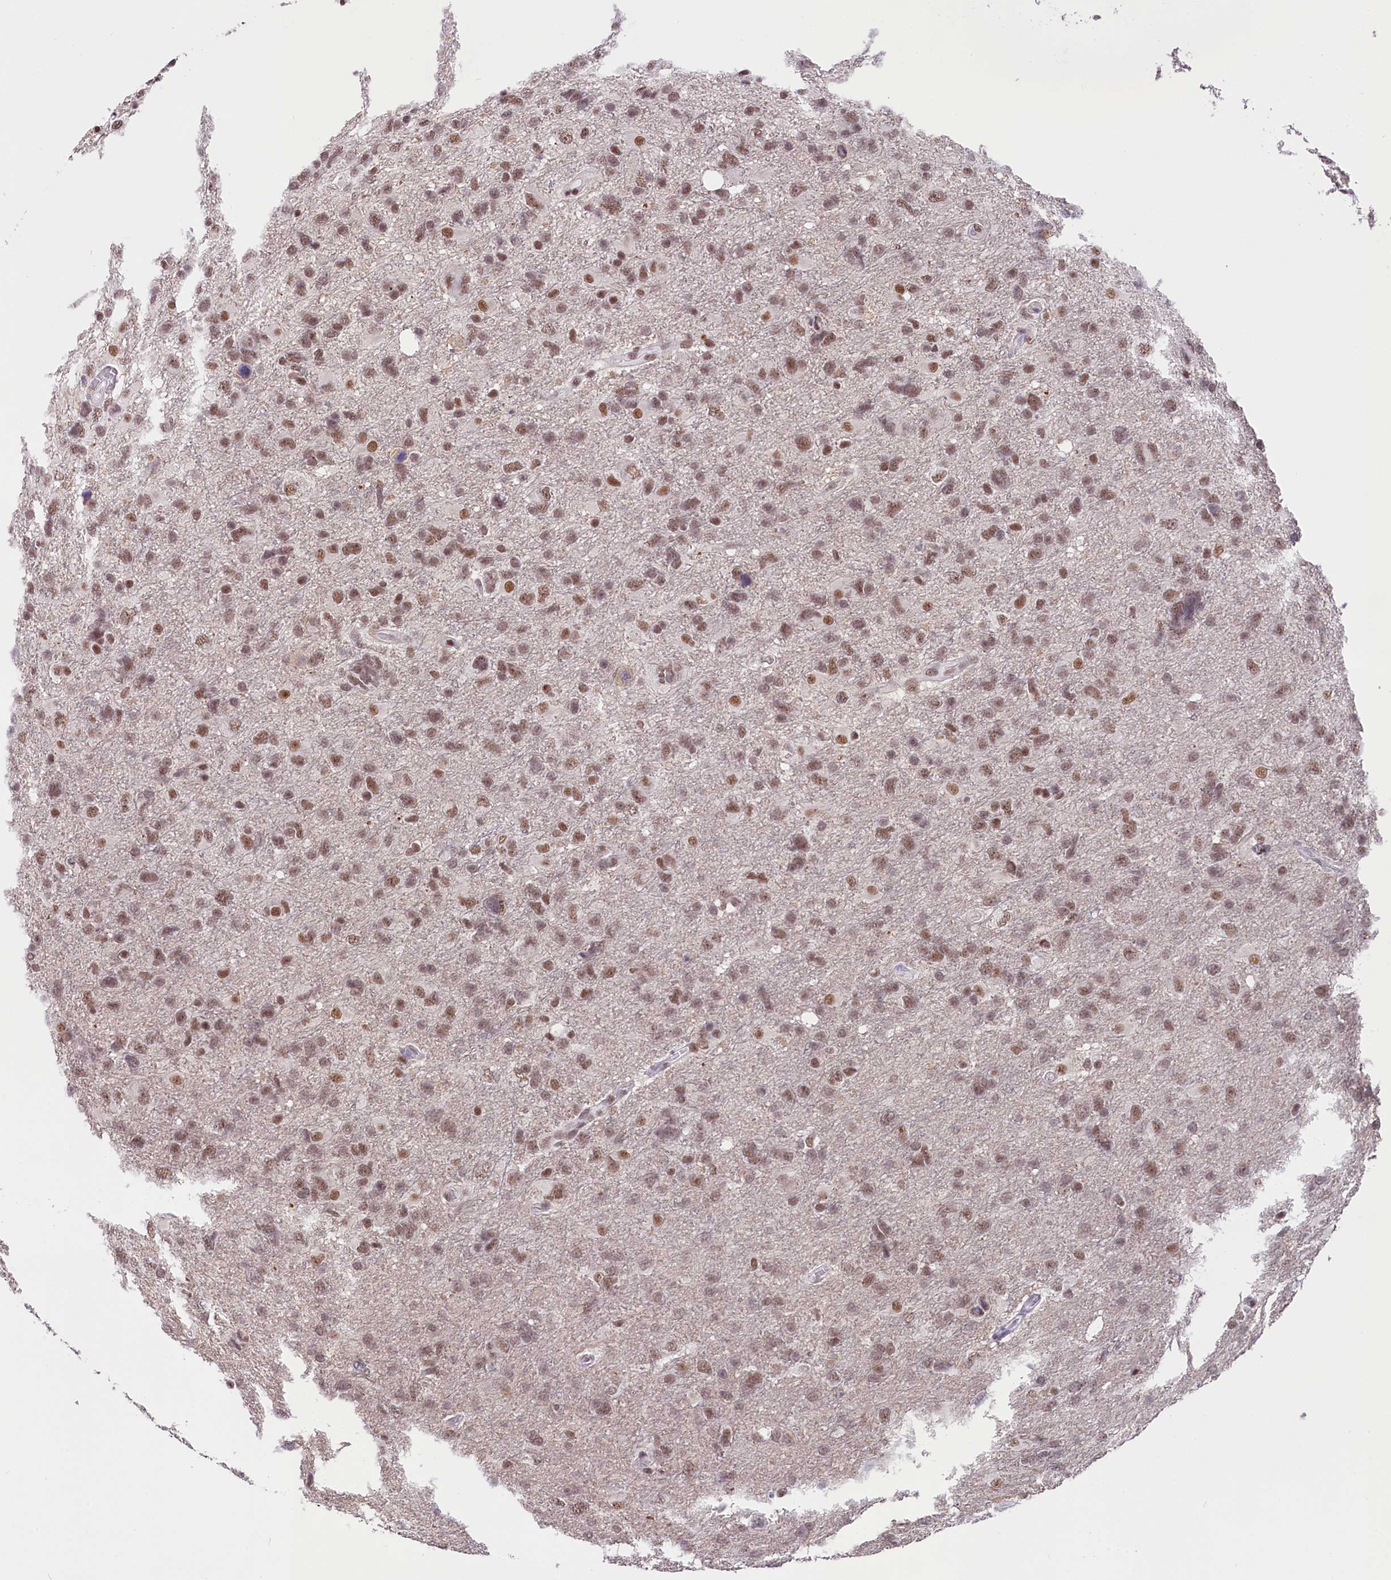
{"staining": {"intensity": "moderate", "quantity": ">75%", "location": "nuclear"}, "tissue": "glioma", "cell_type": "Tumor cells", "image_type": "cancer", "snomed": [{"axis": "morphology", "description": "Glioma, malignant, High grade"}, {"axis": "topography", "description": "Brain"}], "caption": "DAB (3,3'-diaminobenzidine) immunohistochemical staining of human glioma displays moderate nuclear protein staining in about >75% of tumor cells. (Stains: DAB in brown, nuclei in blue, Microscopy: brightfield microscopy at high magnification).", "gene": "ZC3H4", "patient": {"sex": "male", "age": 61}}